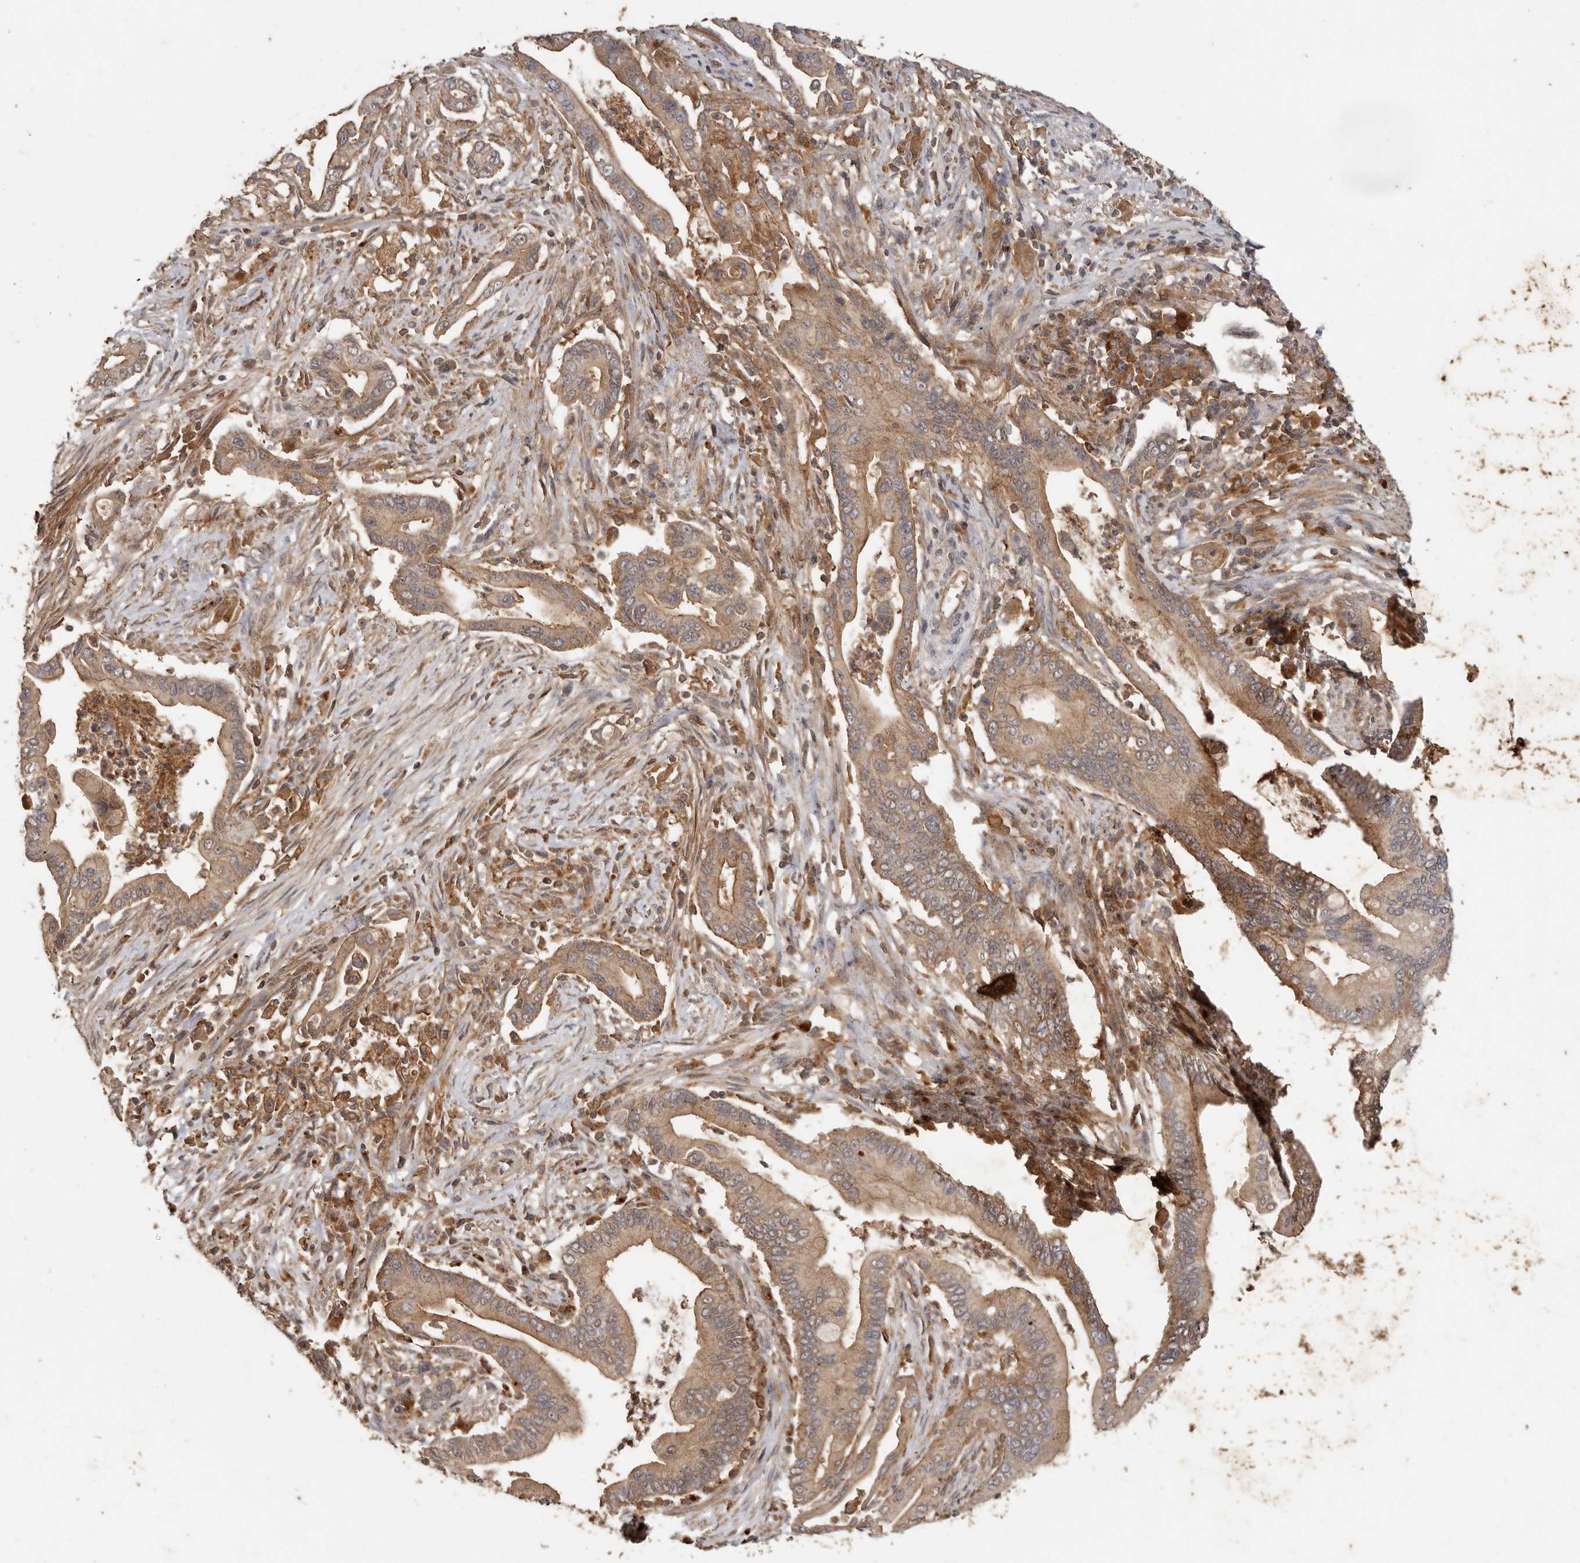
{"staining": {"intensity": "moderate", "quantity": ">75%", "location": "cytoplasmic/membranous"}, "tissue": "pancreatic cancer", "cell_type": "Tumor cells", "image_type": "cancer", "snomed": [{"axis": "morphology", "description": "Adenocarcinoma, NOS"}, {"axis": "topography", "description": "Pancreas"}], "caption": "IHC image of human pancreatic cancer (adenocarcinoma) stained for a protein (brown), which reveals medium levels of moderate cytoplasmic/membranous expression in approximately >75% of tumor cells.", "gene": "RWDD1", "patient": {"sex": "male", "age": 78}}